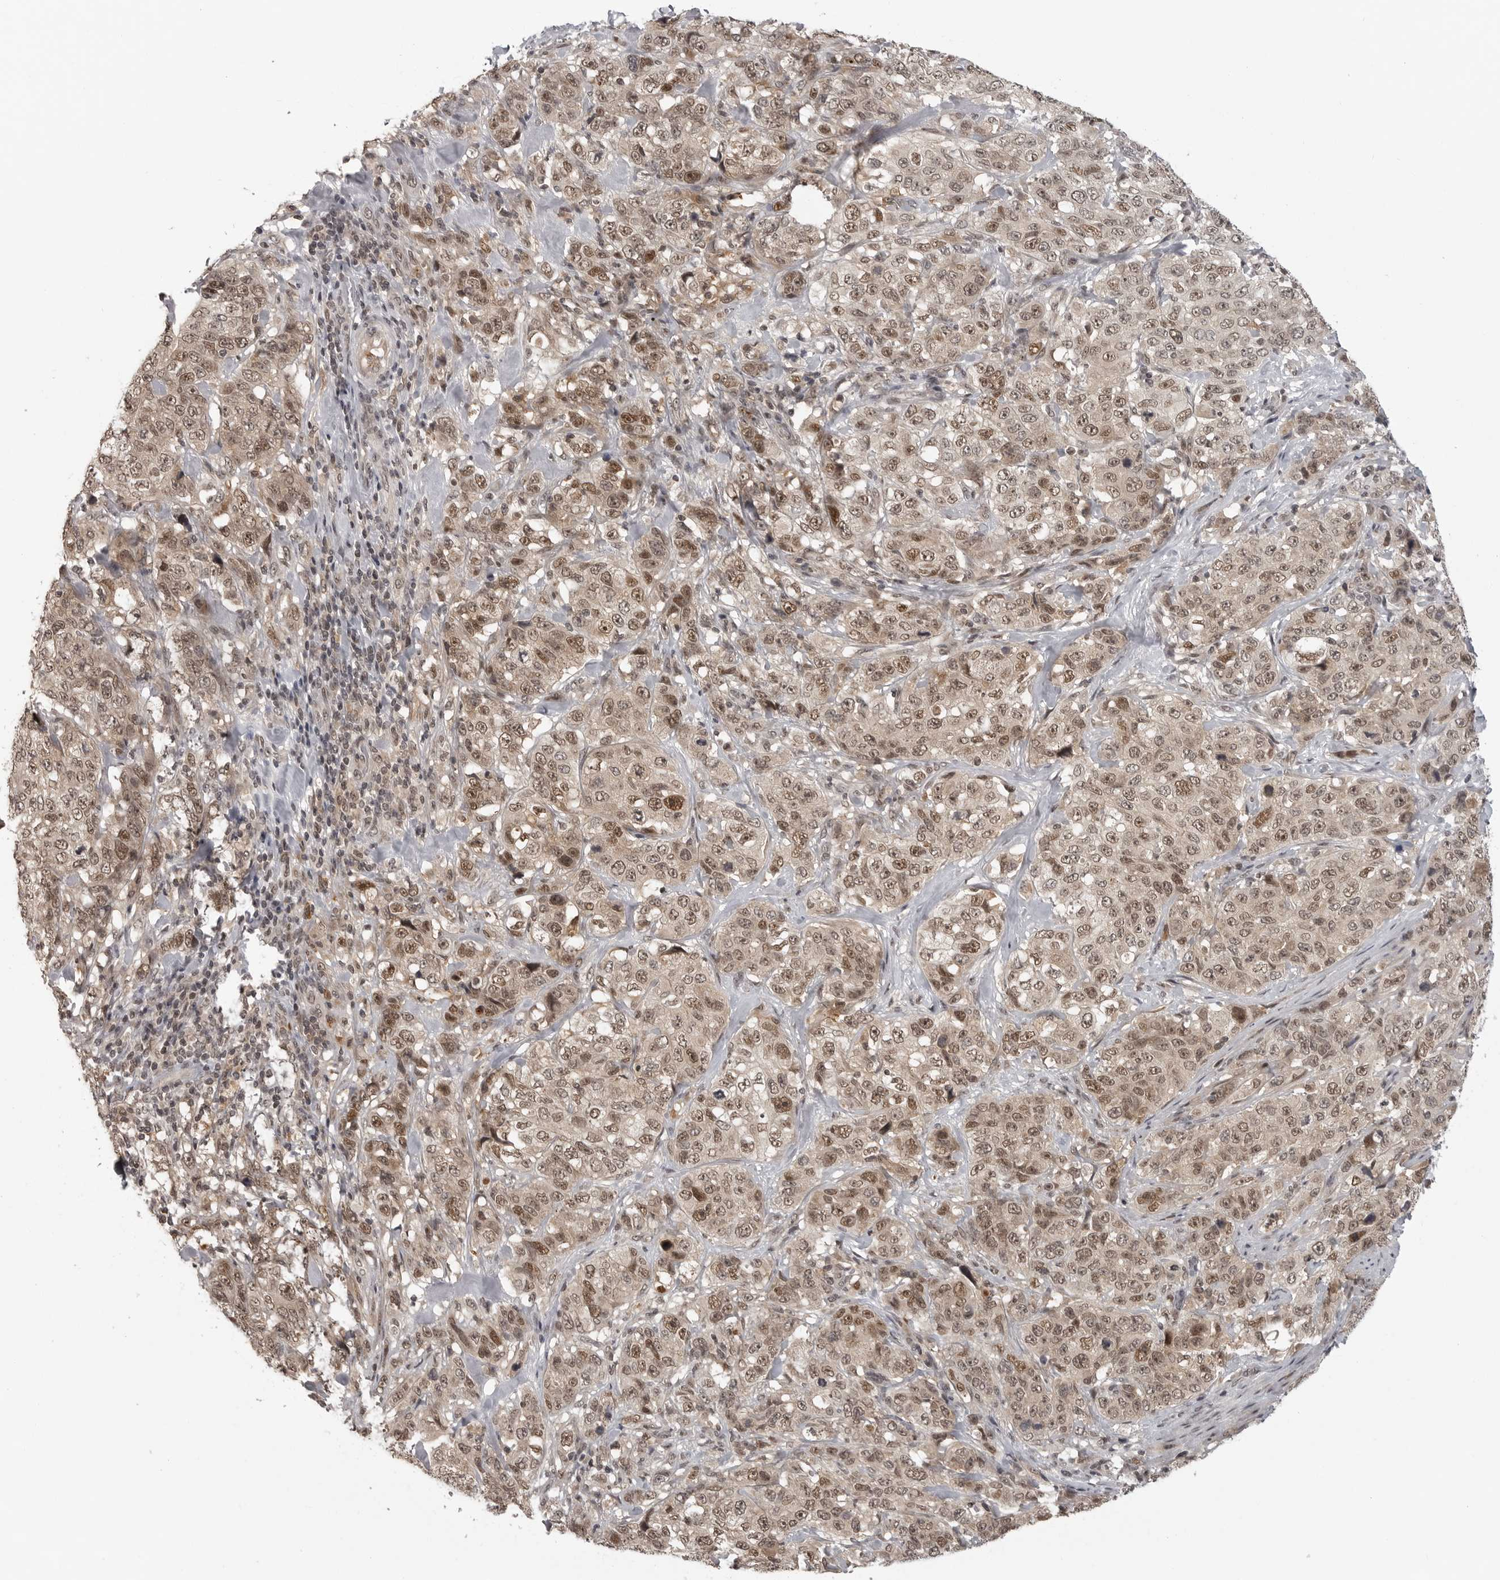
{"staining": {"intensity": "moderate", "quantity": ">75%", "location": "cytoplasmic/membranous,nuclear"}, "tissue": "stomach cancer", "cell_type": "Tumor cells", "image_type": "cancer", "snomed": [{"axis": "morphology", "description": "Adenocarcinoma, NOS"}, {"axis": "topography", "description": "Stomach"}], "caption": "This histopathology image reveals IHC staining of stomach adenocarcinoma, with medium moderate cytoplasmic/membranous and nuclear positivity in about >75% of tumor cells.", "gene": "PEG3", "patient": {"sex": "male", "age": 48}}